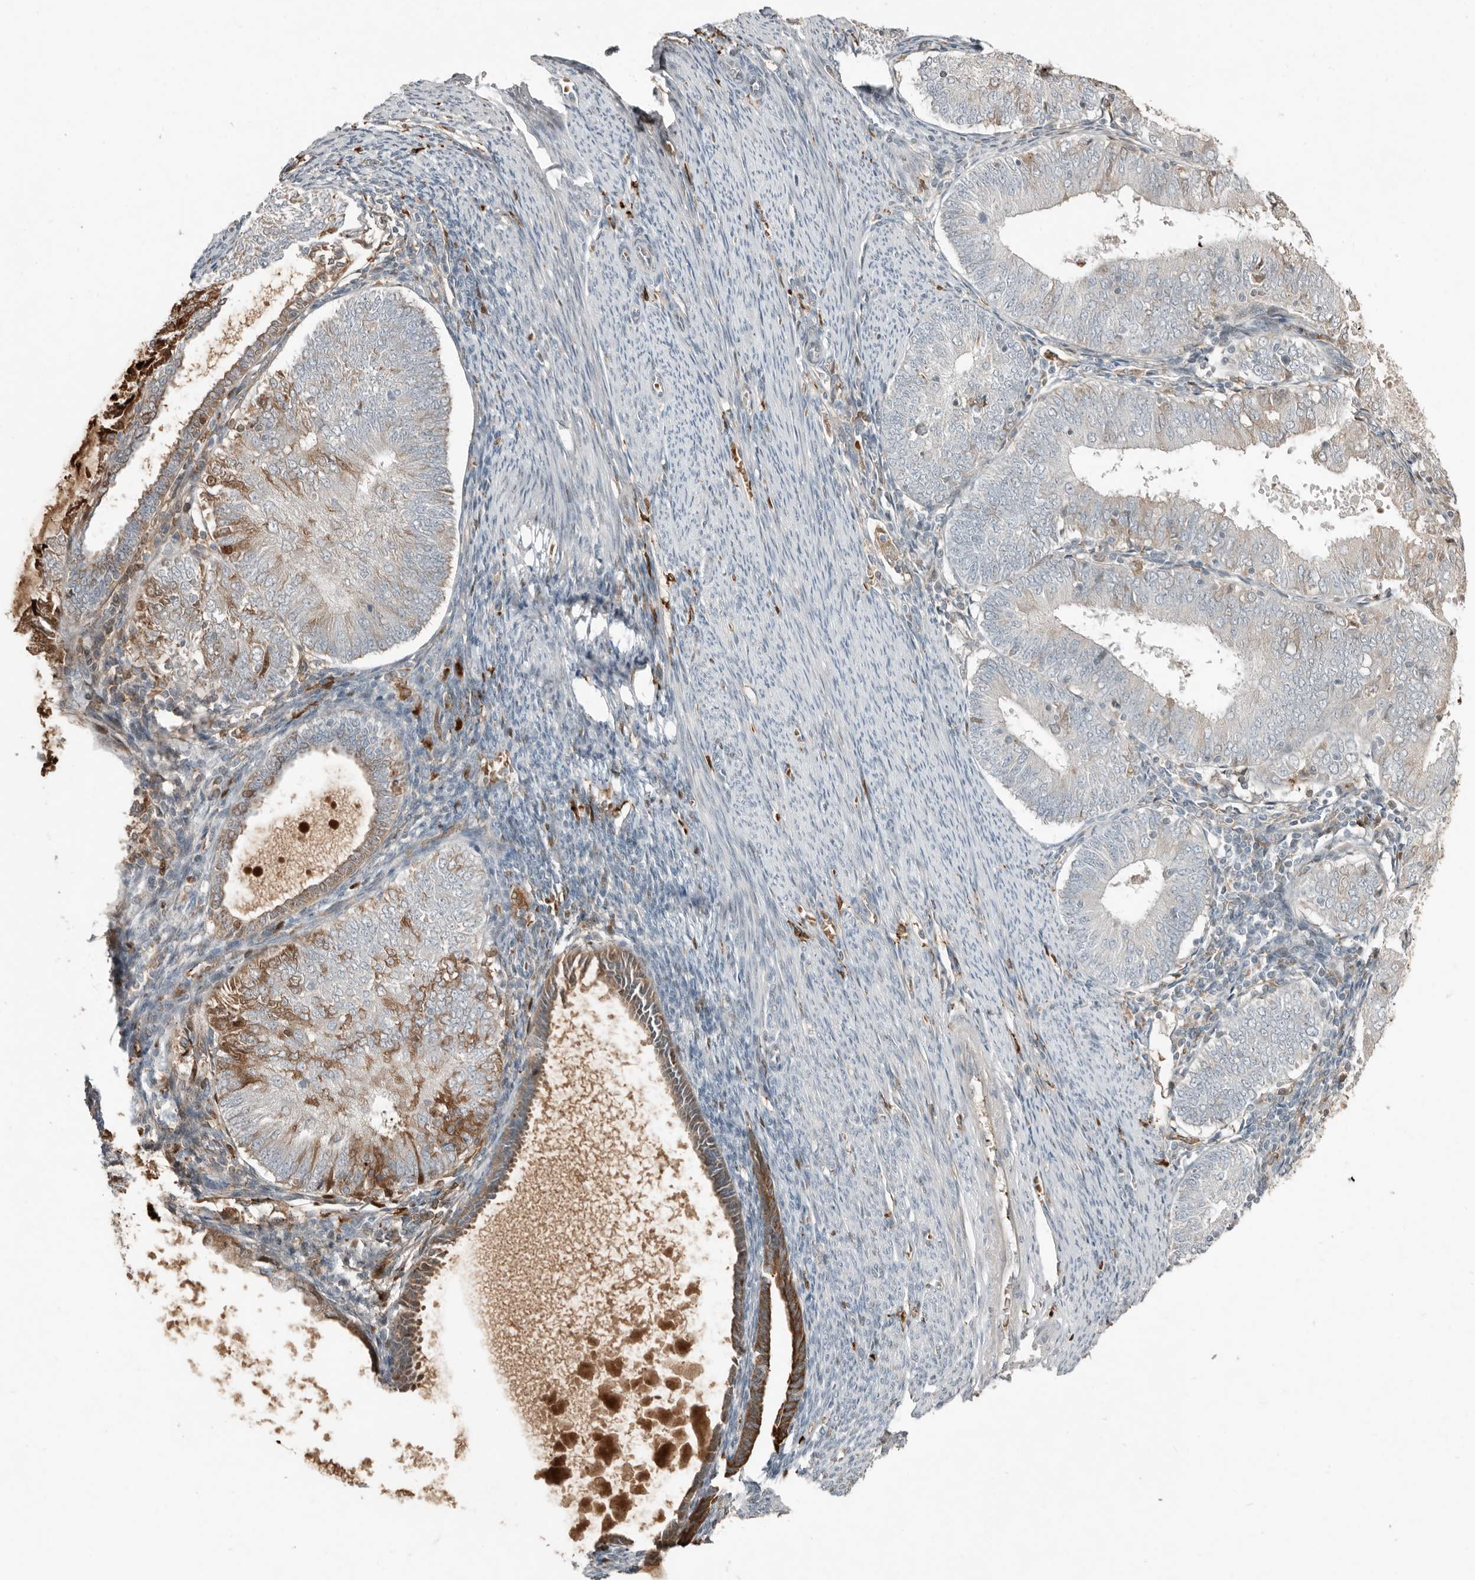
{"staining": {"intensity": "moderate", "quantity": "<25%", "location": "cytoplasmic/membranous"}, "tissue": "endometrial cancer", "cell_type": "Tumor cells", "image_type": "cancer", "snomed": [{"axis": "morphology", "description": "Adenocarcinoma, NOS"}, {"axis": "topography", "description": "Endometrium"}], "caption": "This is an image of immunohistochemistry staining of endometrial cancer (adenocarcinoma), which shows moderate positivity in the cytoplasmic/membranous of tumor cells.", "gene": "KLHL38", "patient": {"sex": "female", "age": 57}}